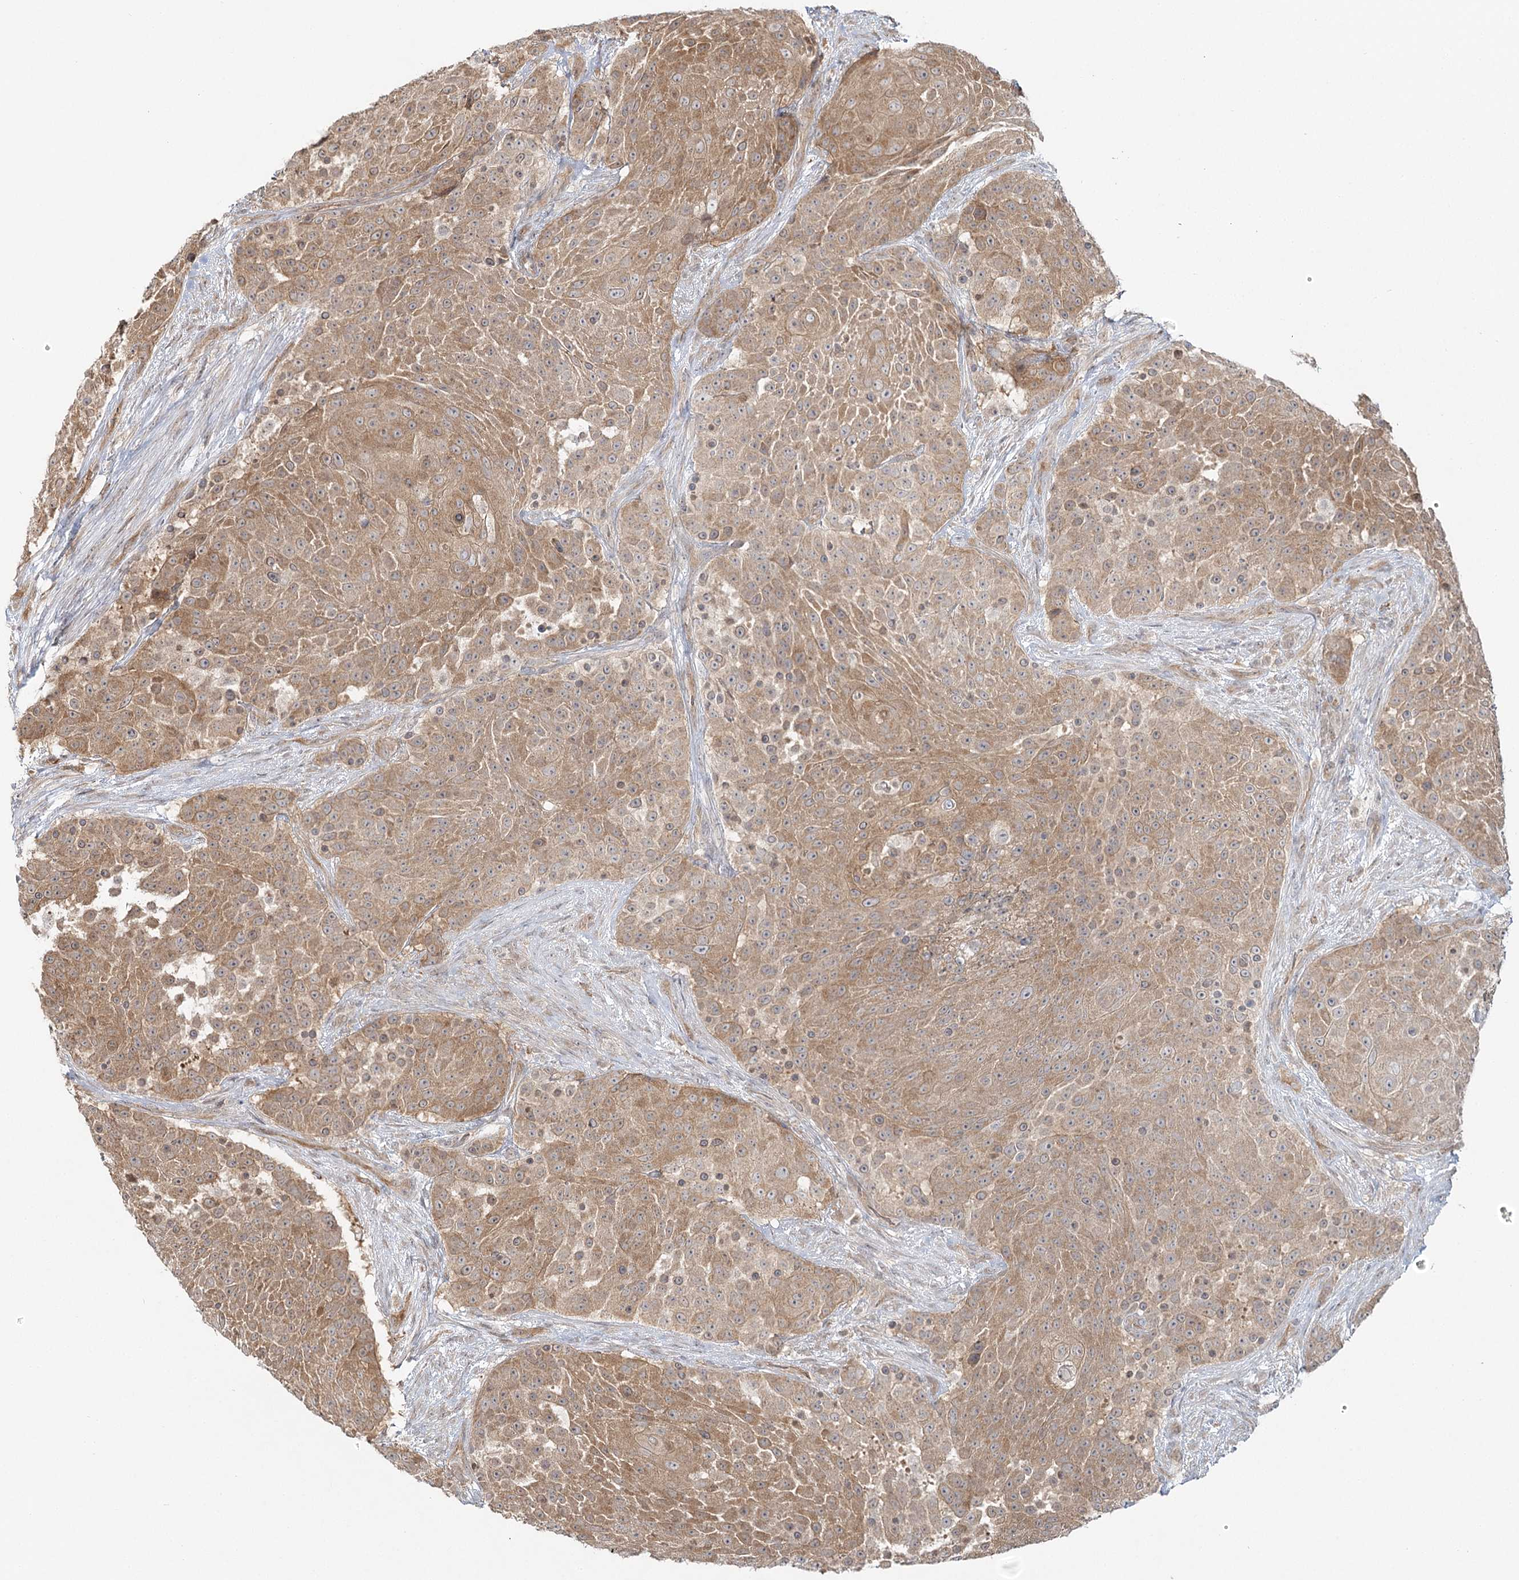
{"staining": {"intensity": "moderate", "quantity": ">75%", "location": "cytoplasmic/membranous"}, "tissue": "urothelial cancer", "cell_type": "Tumor cells", "image_type": "cancer", "snomed": [{"axis": "morphology", "description": "Urothelial carcinoma, High grade"}, {"axis": "topography", "description": "Urinary bladder"}], "caption": "Moderate cytoplasmic/membranous protein positivity is seen in approximately >75% of tumor cells in urothelial cancer. (brown staining indicates protein expression, while blue staining denotes nuclei).", "gene": "FAM120B", "patient": {"sex": "female", "age": 63}}